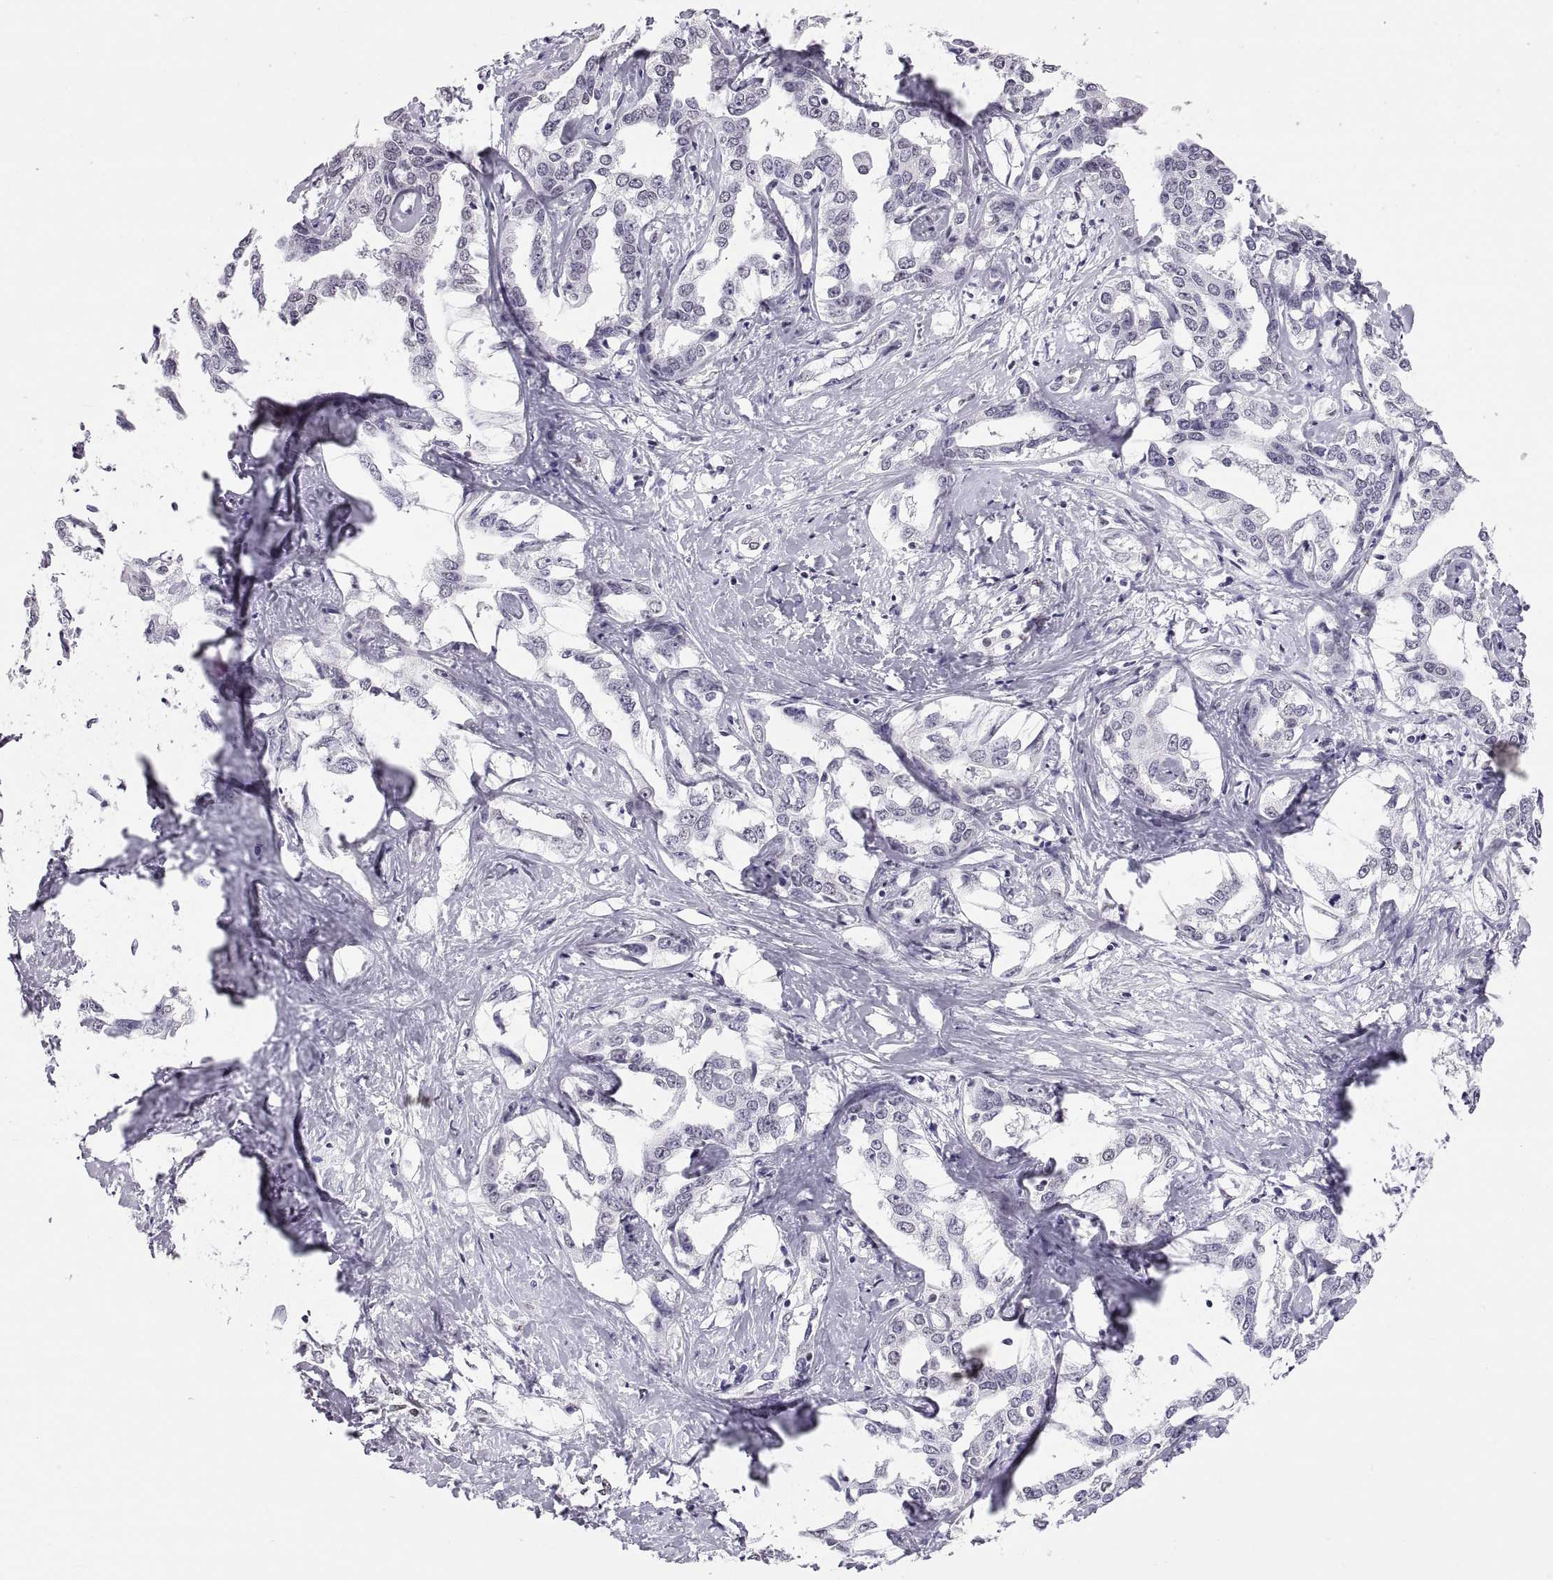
{"staining": {"intensity": "negative", "quantity": "none", "location": "none"}, "tissue": "liver cancer", "cell_type": "Tumor cells", "image_type": "cancer", "snomed": [{"axis": "morphology", "description": "Cholangiocarcinoma"}, {"axis": "topography", "description": "Liver"}], "caption": "Immunohistochemistry (IHC) micrograph of neoplastic tissue: liver cholangiocarcinoma stained with DAB shows no significant protein positivity in tumor cells.", "gene": "CARTPT", "patient": {"sex": "male", "age": 59}}